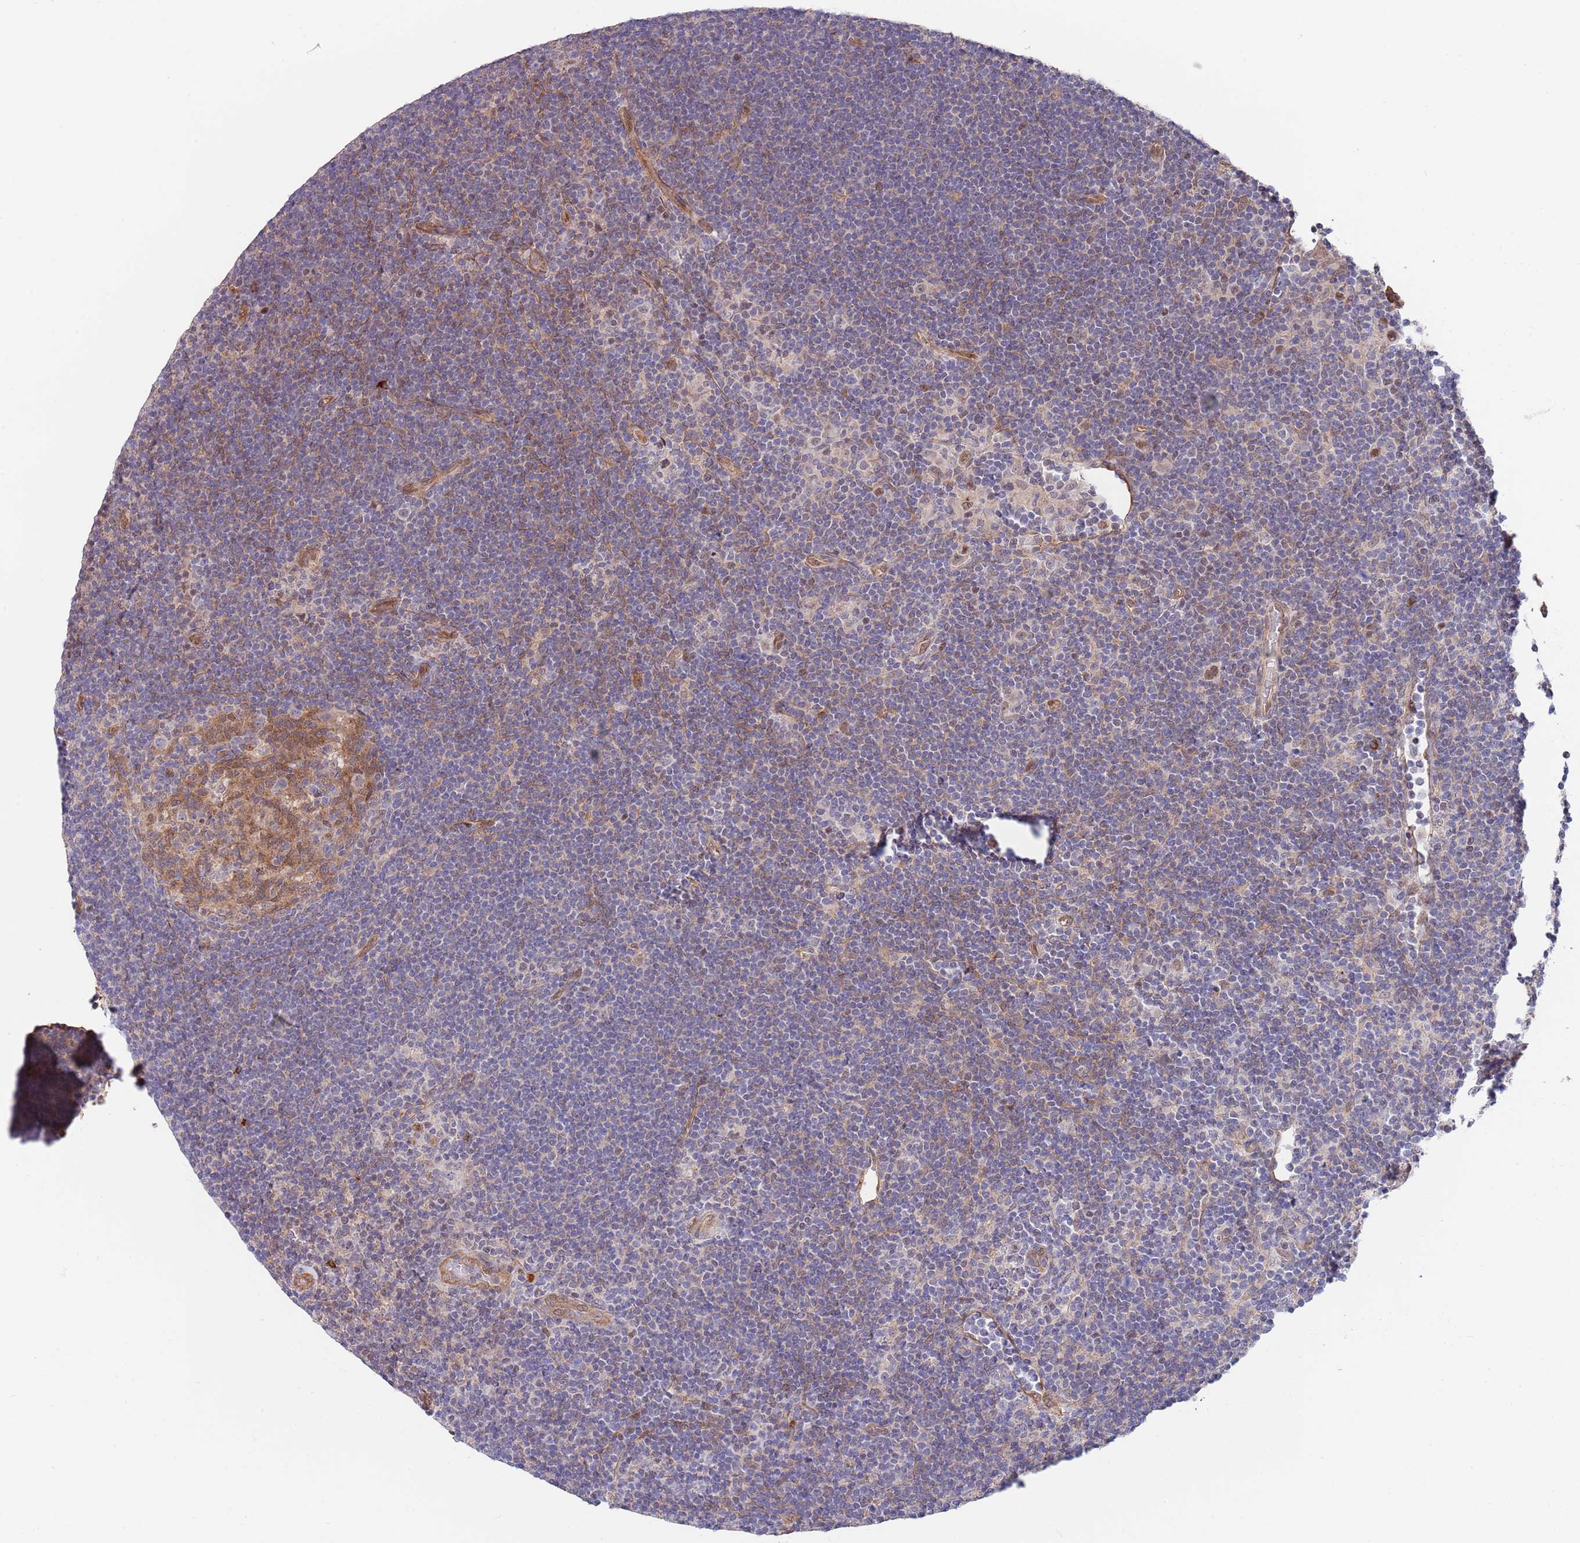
{"staining": {"intensity": "moderate", "quantity": ">75%", "location": "nuclear"}, "tissue": "lymphoma", "cell_type": "Tumor cells", "image_type": "cancer", "snomed": [{"axis": "morphology", "description": "Hodgkin's disease, NOS"}, {"axis": "topography", "description": "Lymph node"}], "caption": "Immunohistochemical staining of lymphoma reveals medium levels of moderate nuclear protein expression in about >75% of tumor cells.", "gene": "BPNT1", "patient": {"sex": "female", "age": 57}}